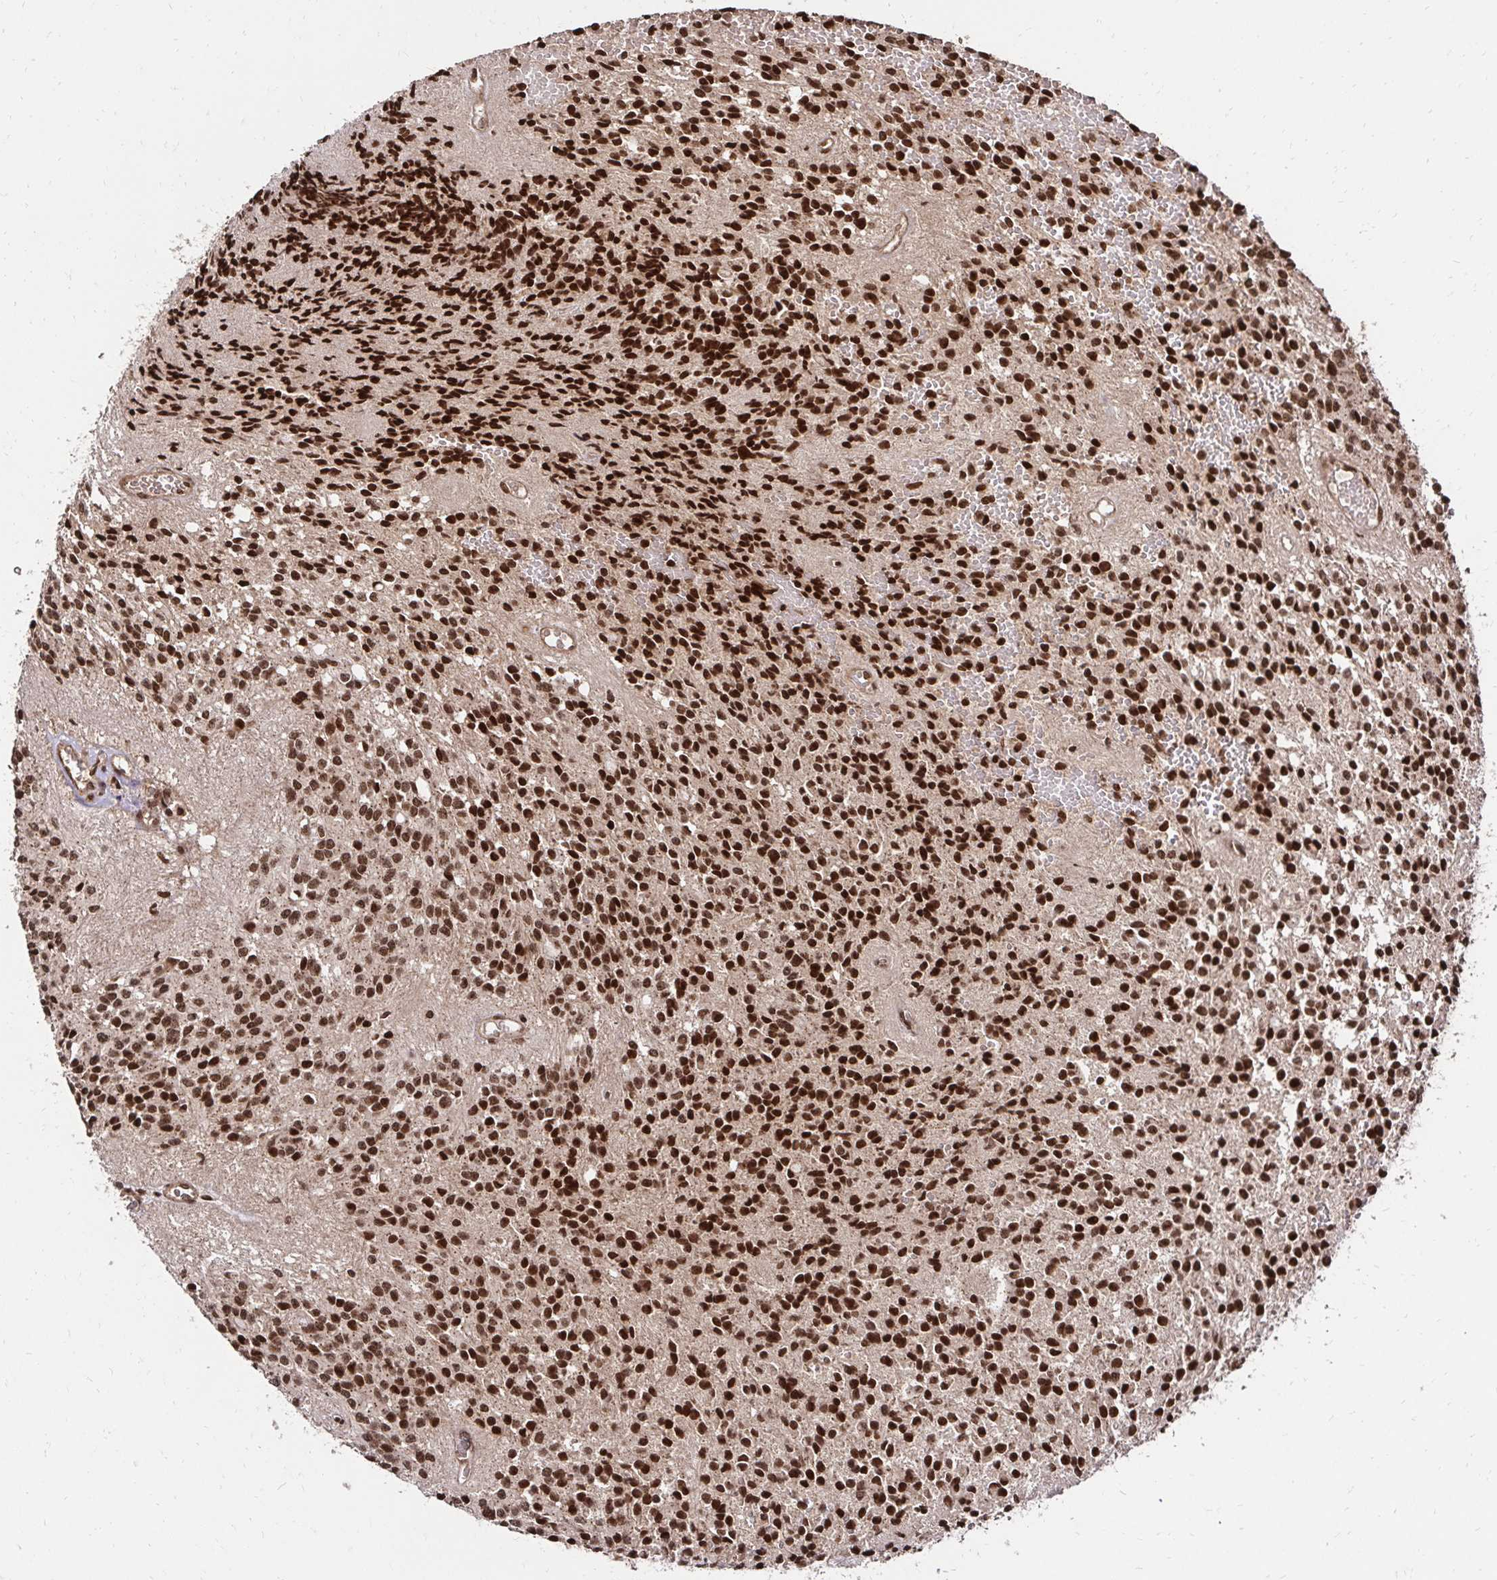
{"staining": {"intensity": "strong", "quantity": ">75%", "location": "nuclear"}, "tissue": "glioma", "cell_type": "Tumor cells", "image_type": "cancer", "snomed": [{"axis": "morphology", "description": "Glioma, malignant, Low grade"}, {"axis": "topography", "description": "Brain"}], "caption": "The image displays staining of glioma, revealing strong nuclear protein positivity (brown color) within tumor cells.", "gene": "GLYR1", "patient": {"sex": "male", "age": 31}}